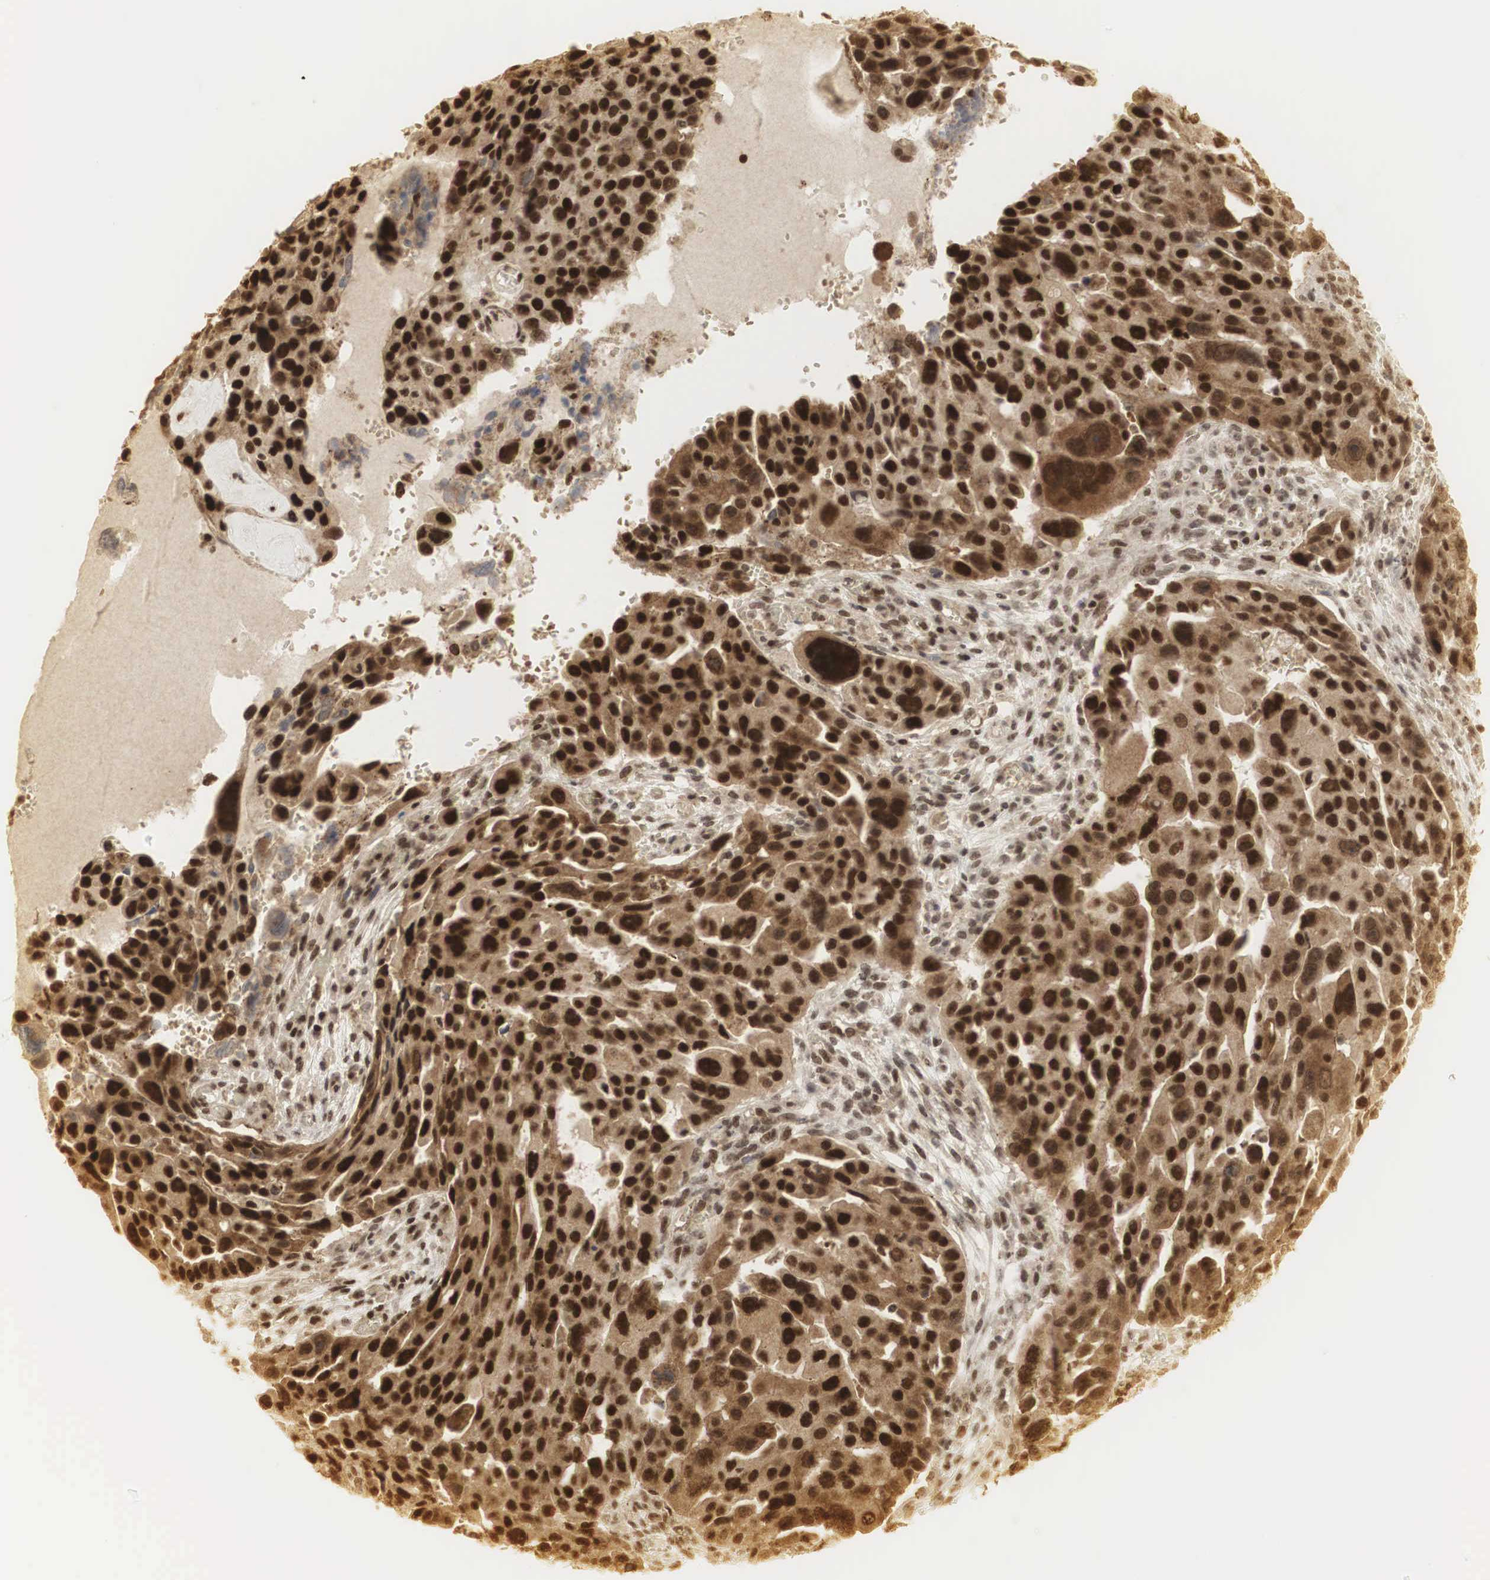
{"staining": {"intensity": "strong", "quantity": "25%-75%", "location": "cytoplasmic/membranous,nuclear"}, "tissue": "ovarian cancer", "cell_type": "Tumor cells", "image_type": "cancer", "snomed": [{"axis": "morphology", "description": "Carcinoma, endometroid"}, {"axis": "topography", "description": "Ovary"}], "caption": "Immunohistochemistry (IHC) (DAB) staining of endometroid carcinoma (ovarian) exhibits strong cytoplasmic/membranous and nuclear protein positivity in about 25%-75% of tumor cells. (IHC, brightfield microscopy, high magnification).", "gene": "RNF113A", "patient": {"sex": "female", "age": 75}}